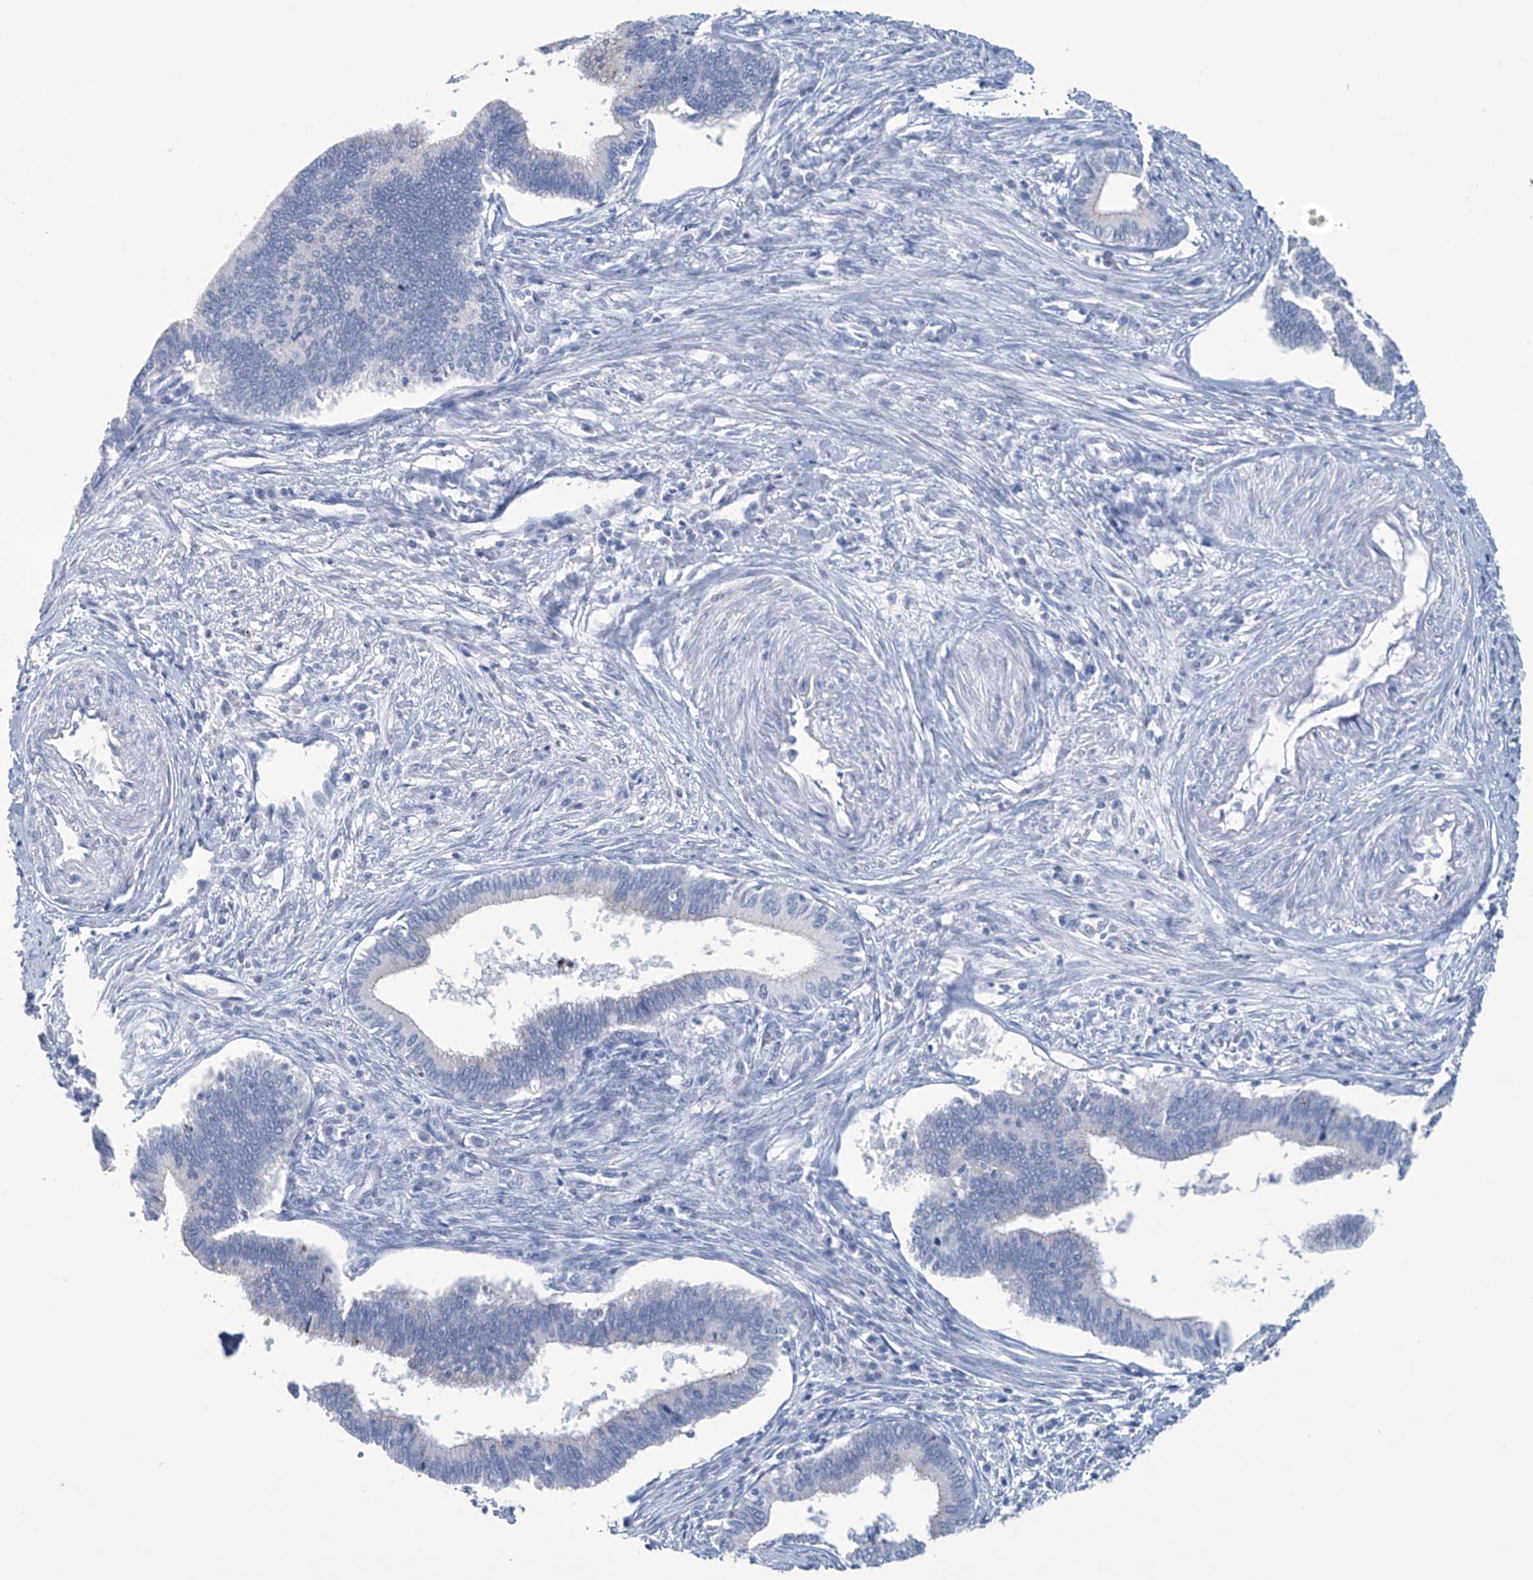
{"staining": {"intensity": "negative", "quantity": "none", "location": "none"}, "tissue": "cervical cancer", "cell_type": "Tumor cells", "image_type": "cancer", "snomed": [{"axis": "morphology", "description": "Adenocarcinoma, NOS"}, {"axis": "topography", "description": "Cervix"}], "caption": "The immunohistochemistry (IHC) photomicrograph has no significant staining in tumor cells of cervical cancer (adenocarcinoma) tissue. (DAB immunohistochemistry with hematoxylin counter stain).", "gene": "DSP", "patient": {"sex": "female", "age": 36}}